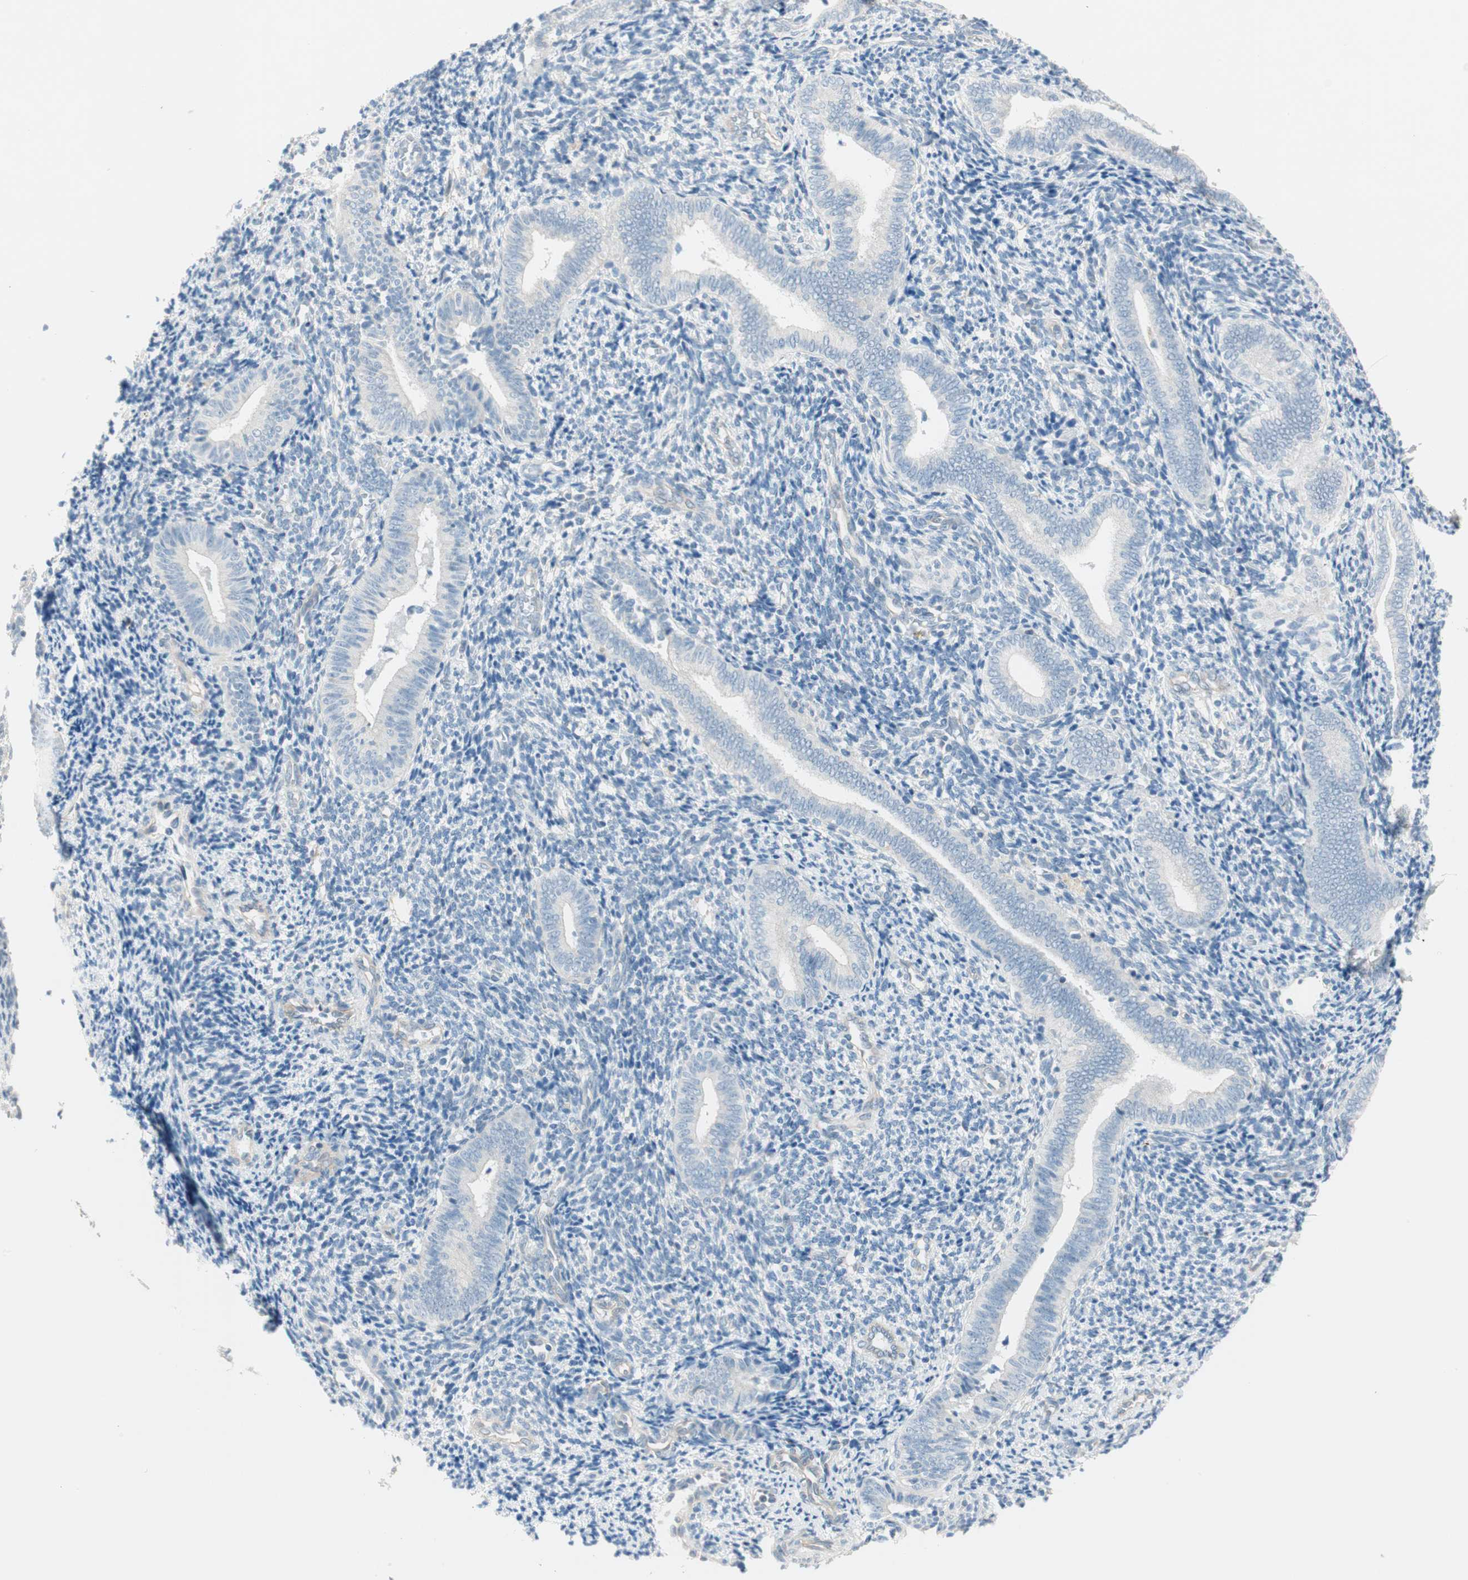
{"staining": {"intensity": "negative", "quantity": "none", "location": "none"}, "tissue": "endometrium", "cell_type": "Cells in endometrial stroma", "image_type": "normal", "snomed": [{"axis": "morphology", "description": "Normal tissue, NOS"}, {"axis": "topography", "description": "Uterus"}, {"axis": "topography", "description": "Endometrium"}], "caption": "Immunohistochemistry histopathology image of benign endometrium stained for a protein (brown), which shows no expression in cells in endometrial stroma. Nuclei are stained in blue.", "gene": "CDK3", "patient": {"sex": "female", "age": 33}}